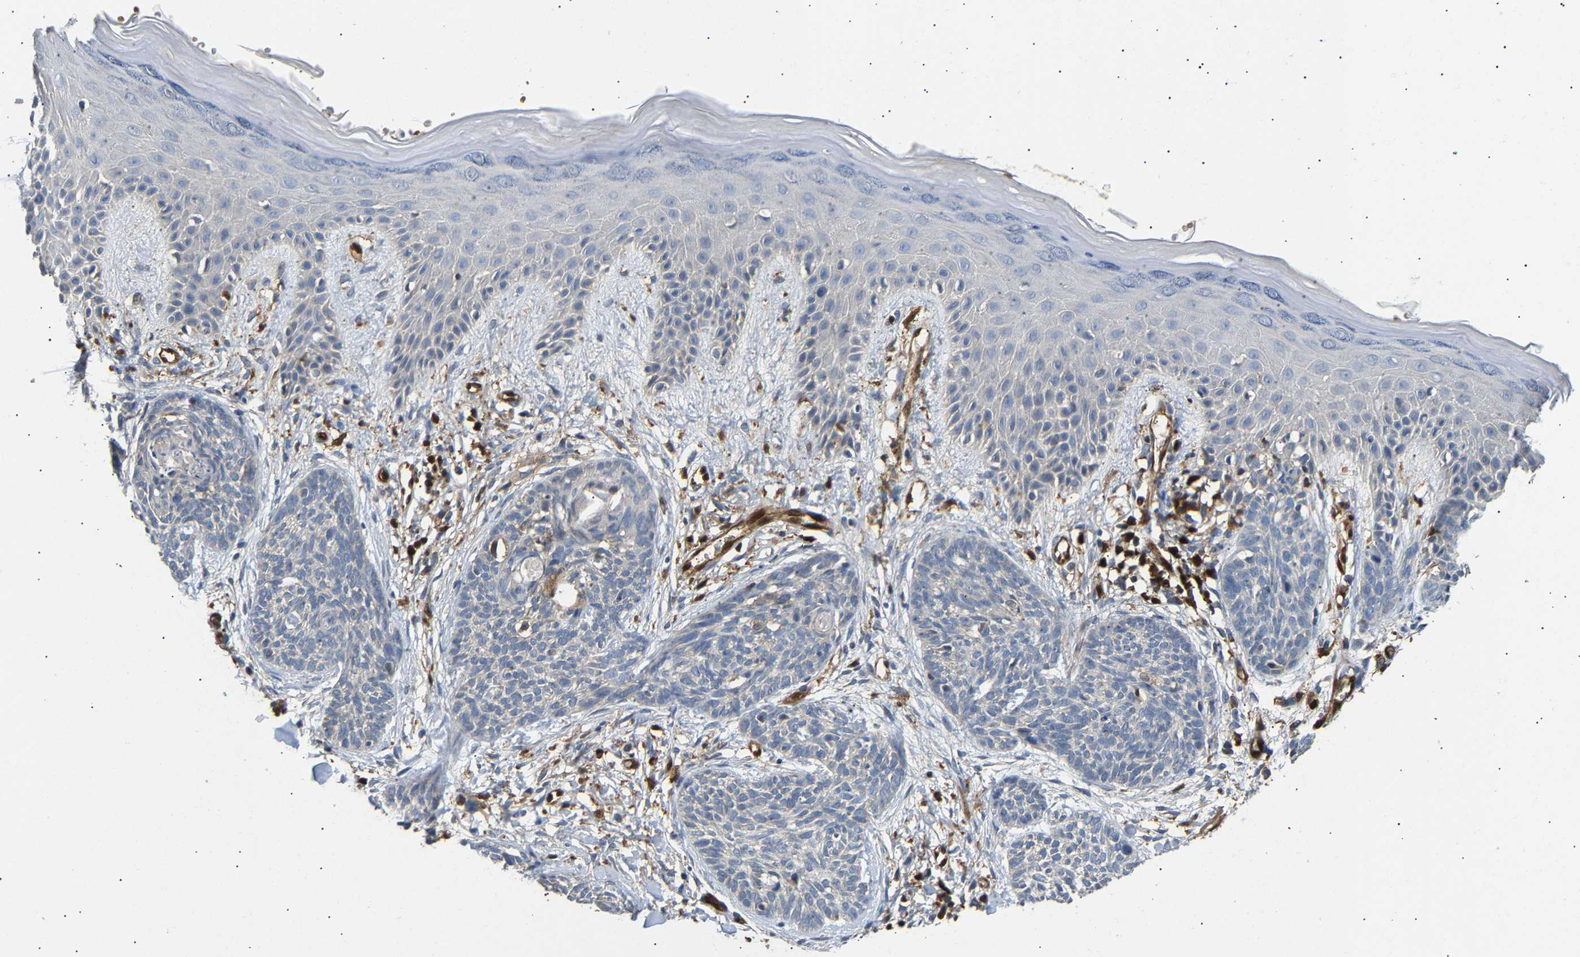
{"staining": {"intensity": "negative", "quantity": "none", "location": "none"}, "tissue": "skin cancer", "cell_type": "Tumor cells", "image_type": "cancer", "snomed": [{"axis": "morphology", "description": "Basal cell carcinoma"}, {"axis": "topography", "description": "Skin"}], "caption": "Immunohistochemistry photomicrograph of human skin basal cell carcinoma stained for a protein (brown), which reveals no expression in tumor cells.", "gene": "GIMAP7", "patient": {"sex": "female", "age": 59}}